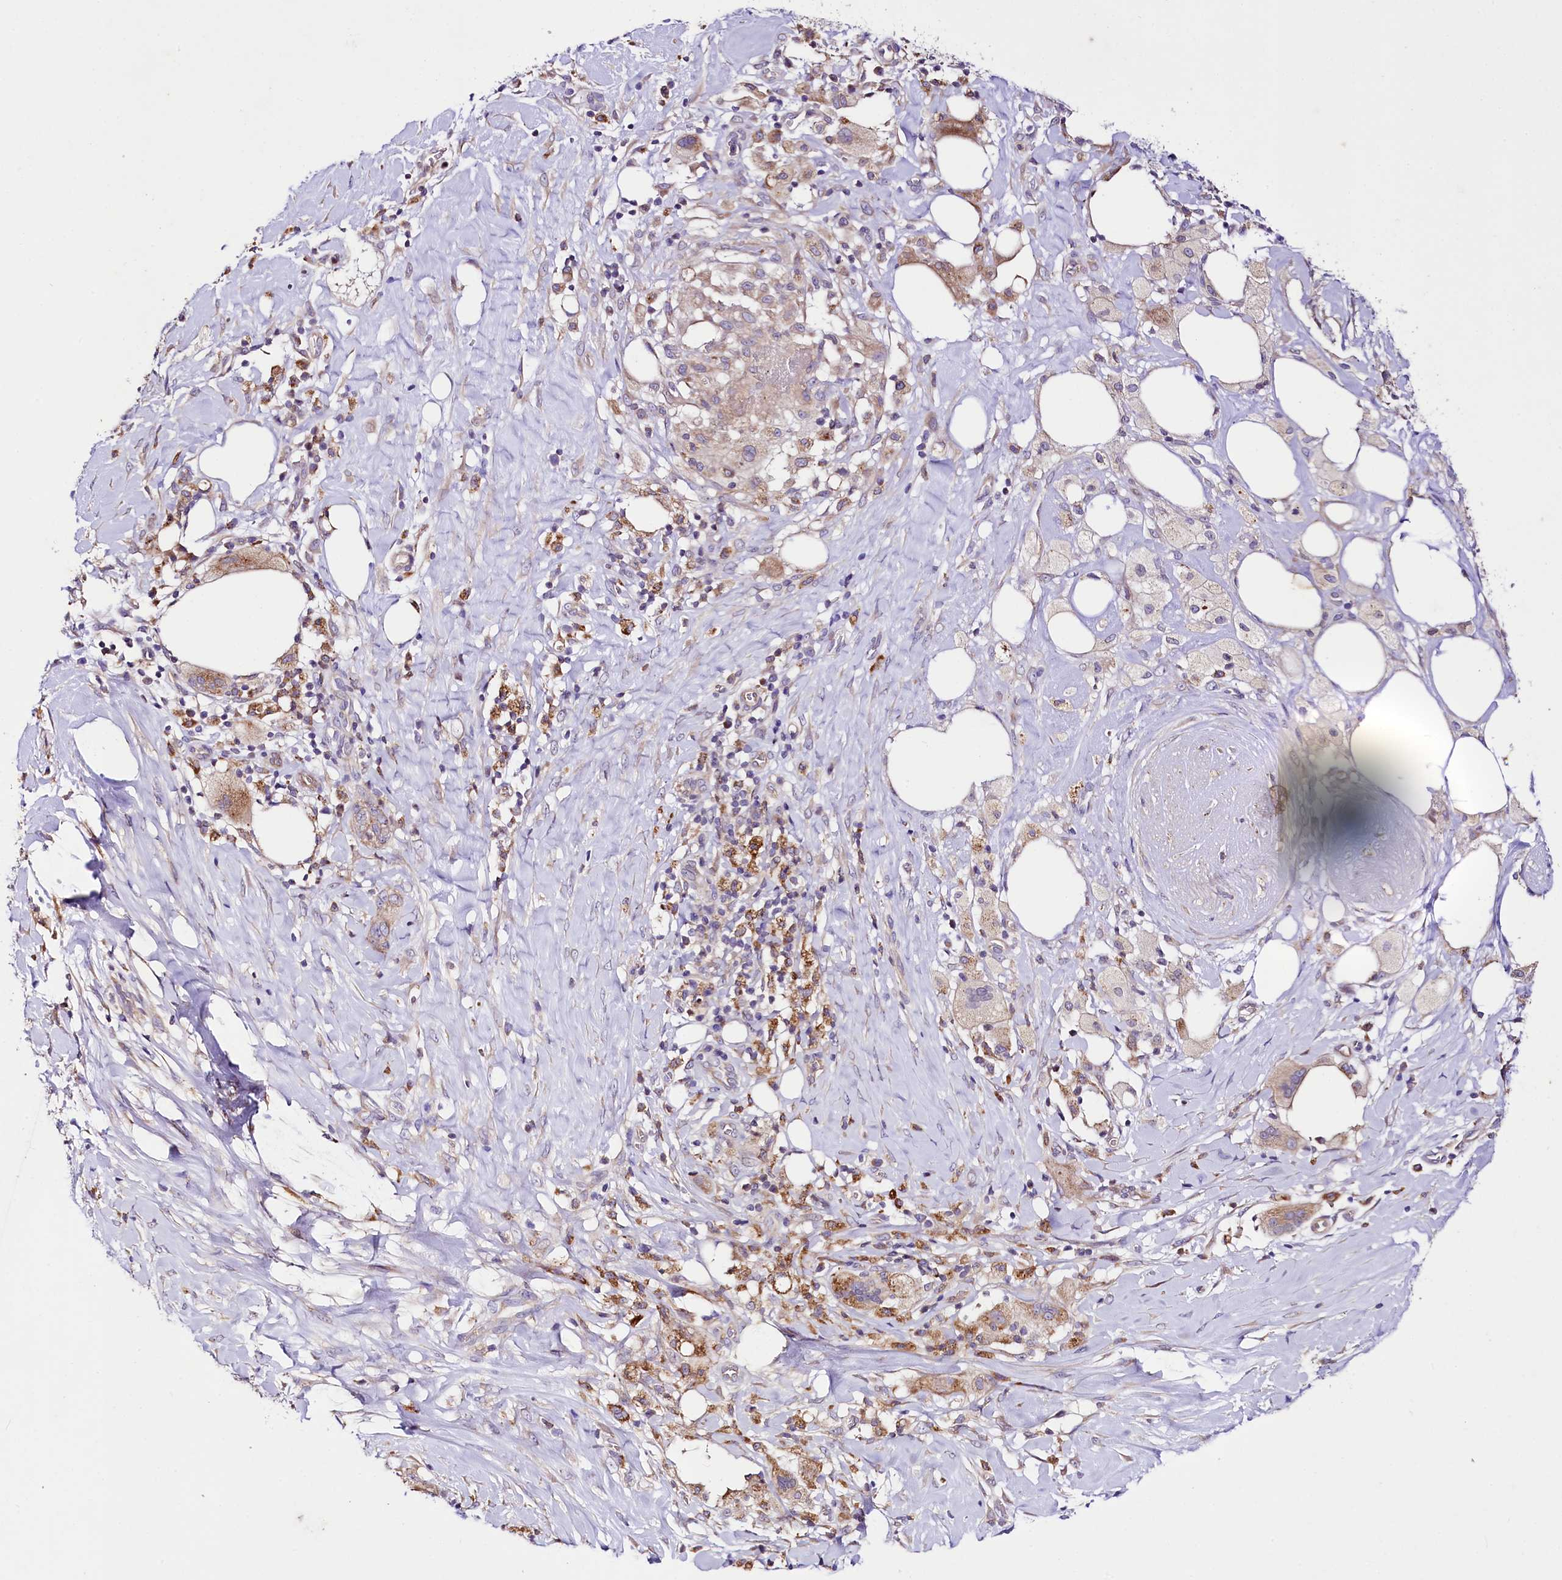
{"staining": {"intensity": "moderate", "quantity": "25%-75%", "location": "cytoplasmic/membranous"}, "tissue": "pancreatic cancer", "cell_type": "Tumor cells", "image_type": "cancer", "snomed": [{"axis": "morphology", "description": "Adenocarcinoma, NOS"}, {"axis": "topography", "description": "Pancreas"}], "caption": "Protein staining by immunohistochemistry (IHC) exhibits moderate cytoplasmic/membranous positivity in approximately 25%-75% of tumor cells in pancreatic cancer.", "gene": "SACM1L", "patient": {"sex": "male", "age": 58}}